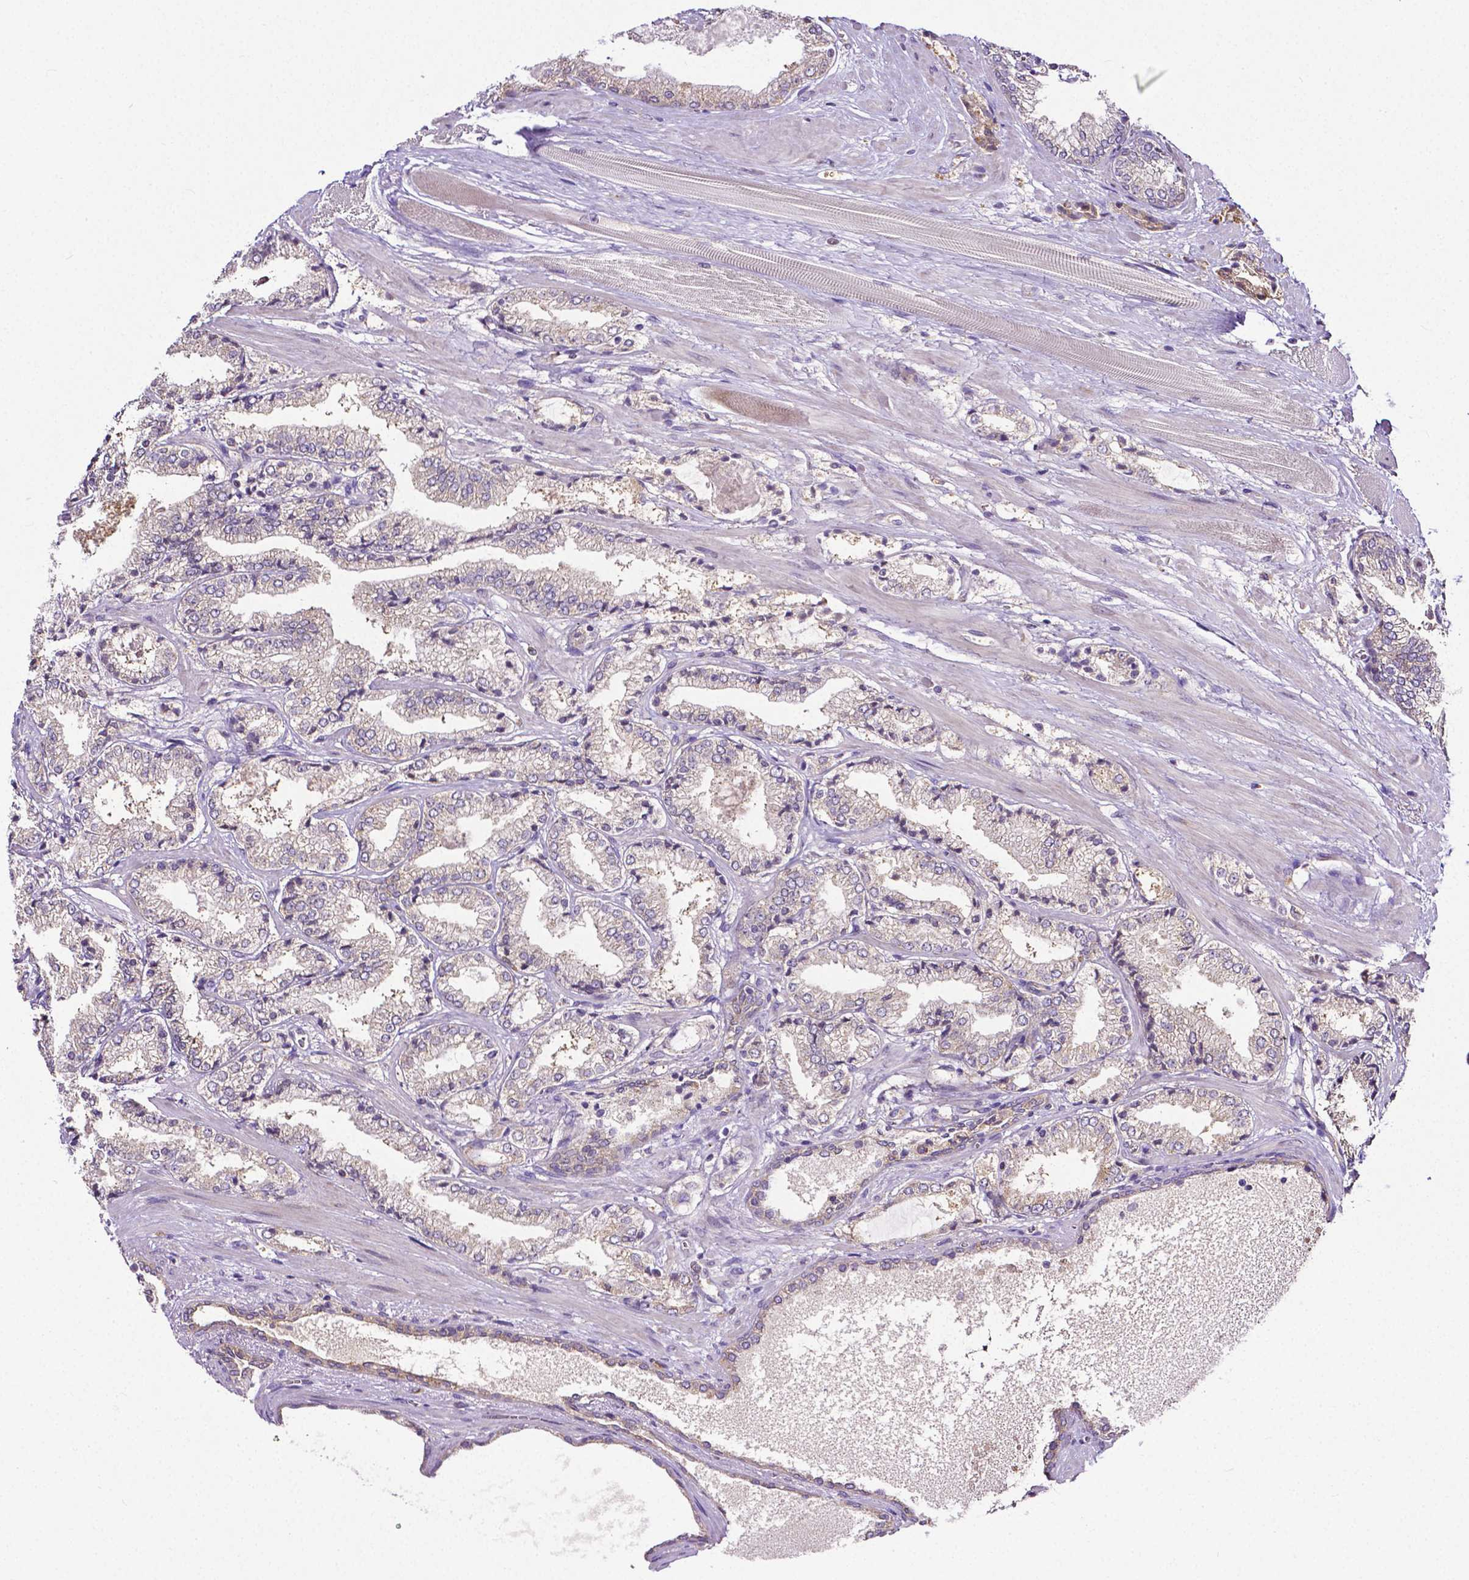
{"staining": {"intensity": "negative", "quantity": "none", "location": "none"}, "tissue": "prostate cancer", "cell_type": "Tumor cells", "image_type": "cancer", "snomed": [{"axis": "morphology", "description": "Adenocarcinoma, High grade"}, {"axis": "topography", "description": "Prostate"}], "caption": "Immunohistochemistry (IHC) of prostate adenocarcinoma (high-grade) displays no expression in tumor cells.", "gene": "DICER1", "patient": {"sex": "male", "age": 64}}